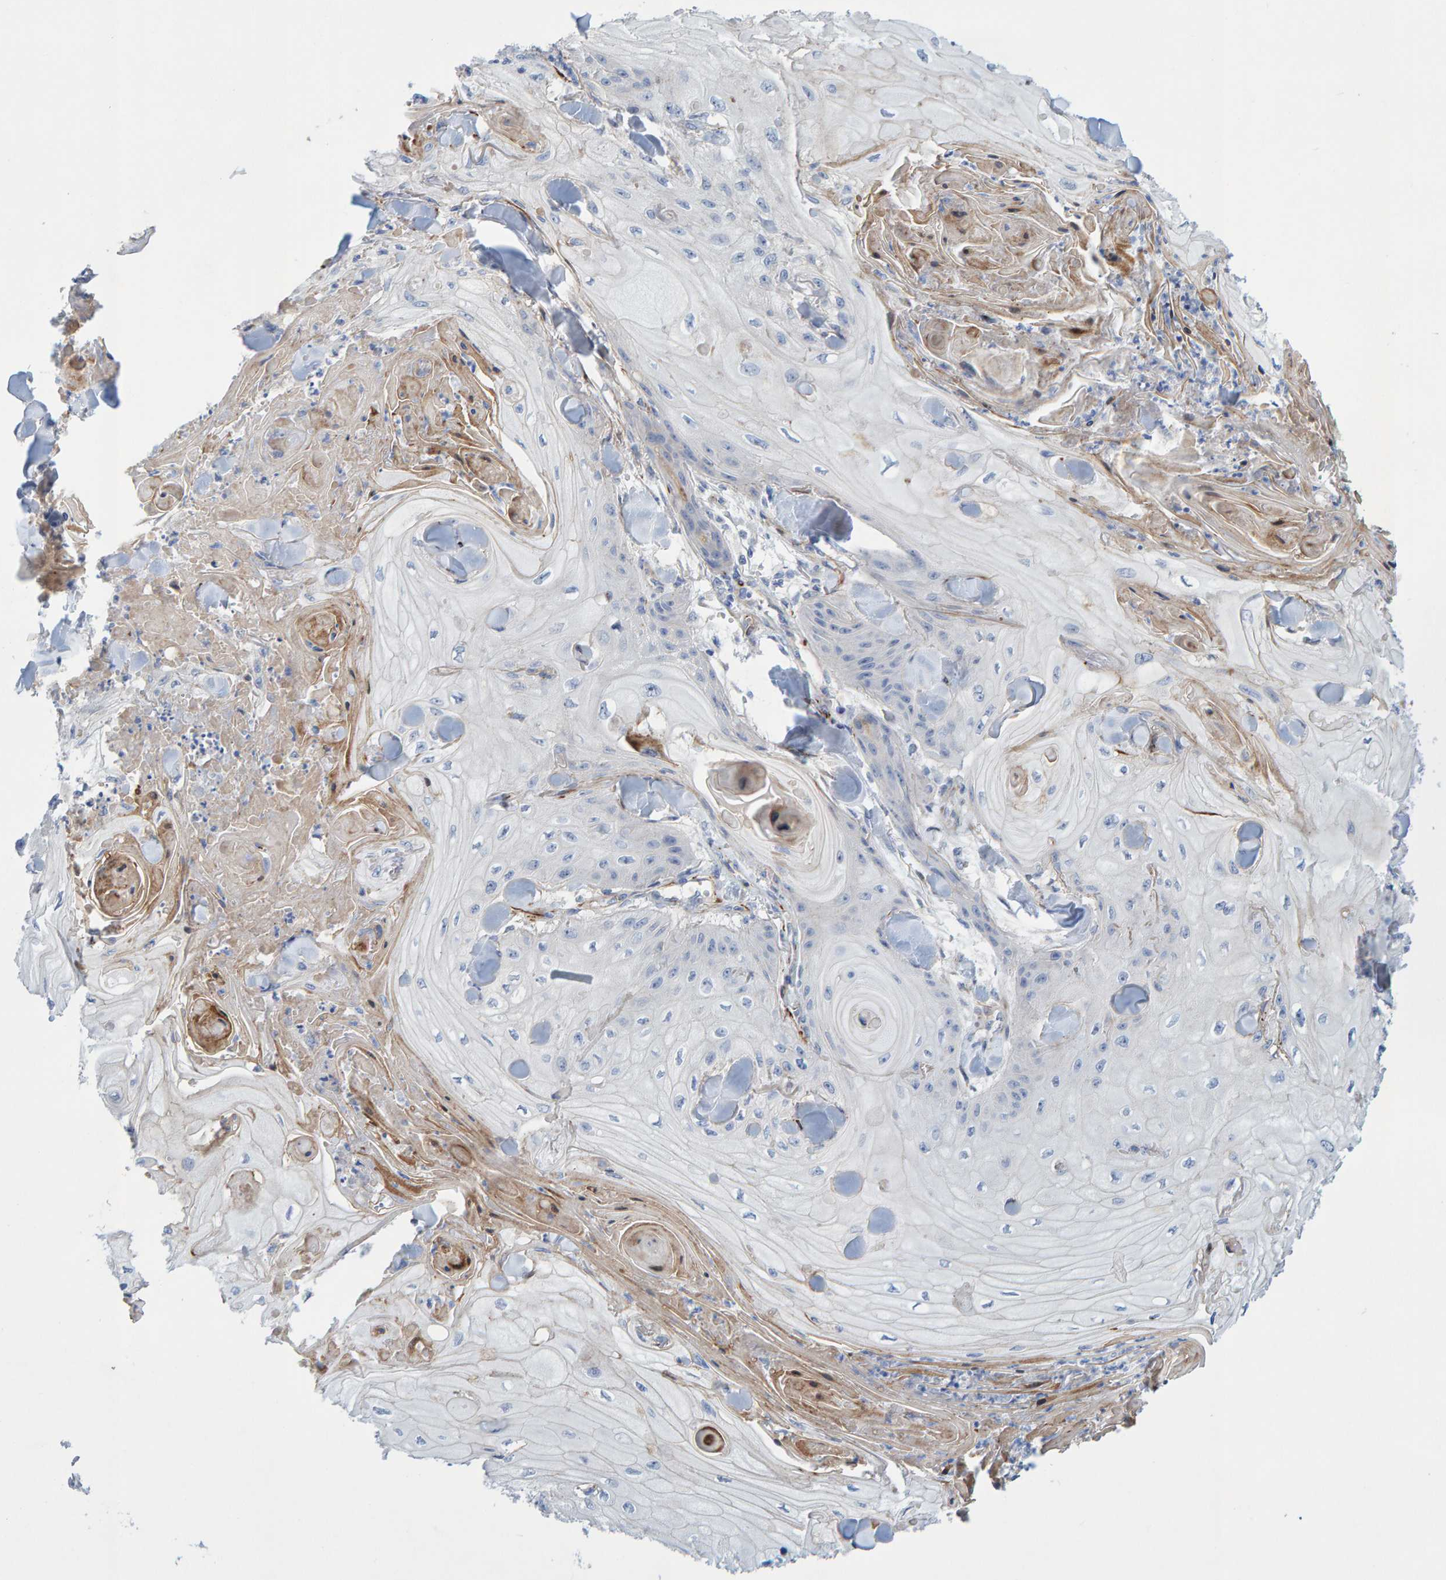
{"staining": {"intensity": "negative", "quantity": "none", "location": "none"}, "tissue": "skin cancer", "cell_type": "Tumor cells", "image_type": "cancer", "snomed": [{"axis": "morphology", "description": "Squamous cell carcinoma, NOS"}, {"axis": "topography", "description": "Skin"}], "caption": "Tumor cells show no significant protein positivity in squamous cell carcinoma (skin). (DAB immunohistochemistry (IHC) with hematoxylin counter stain).", "gene": "POLG2", "patient": {"sex": "male", "age": 74}}